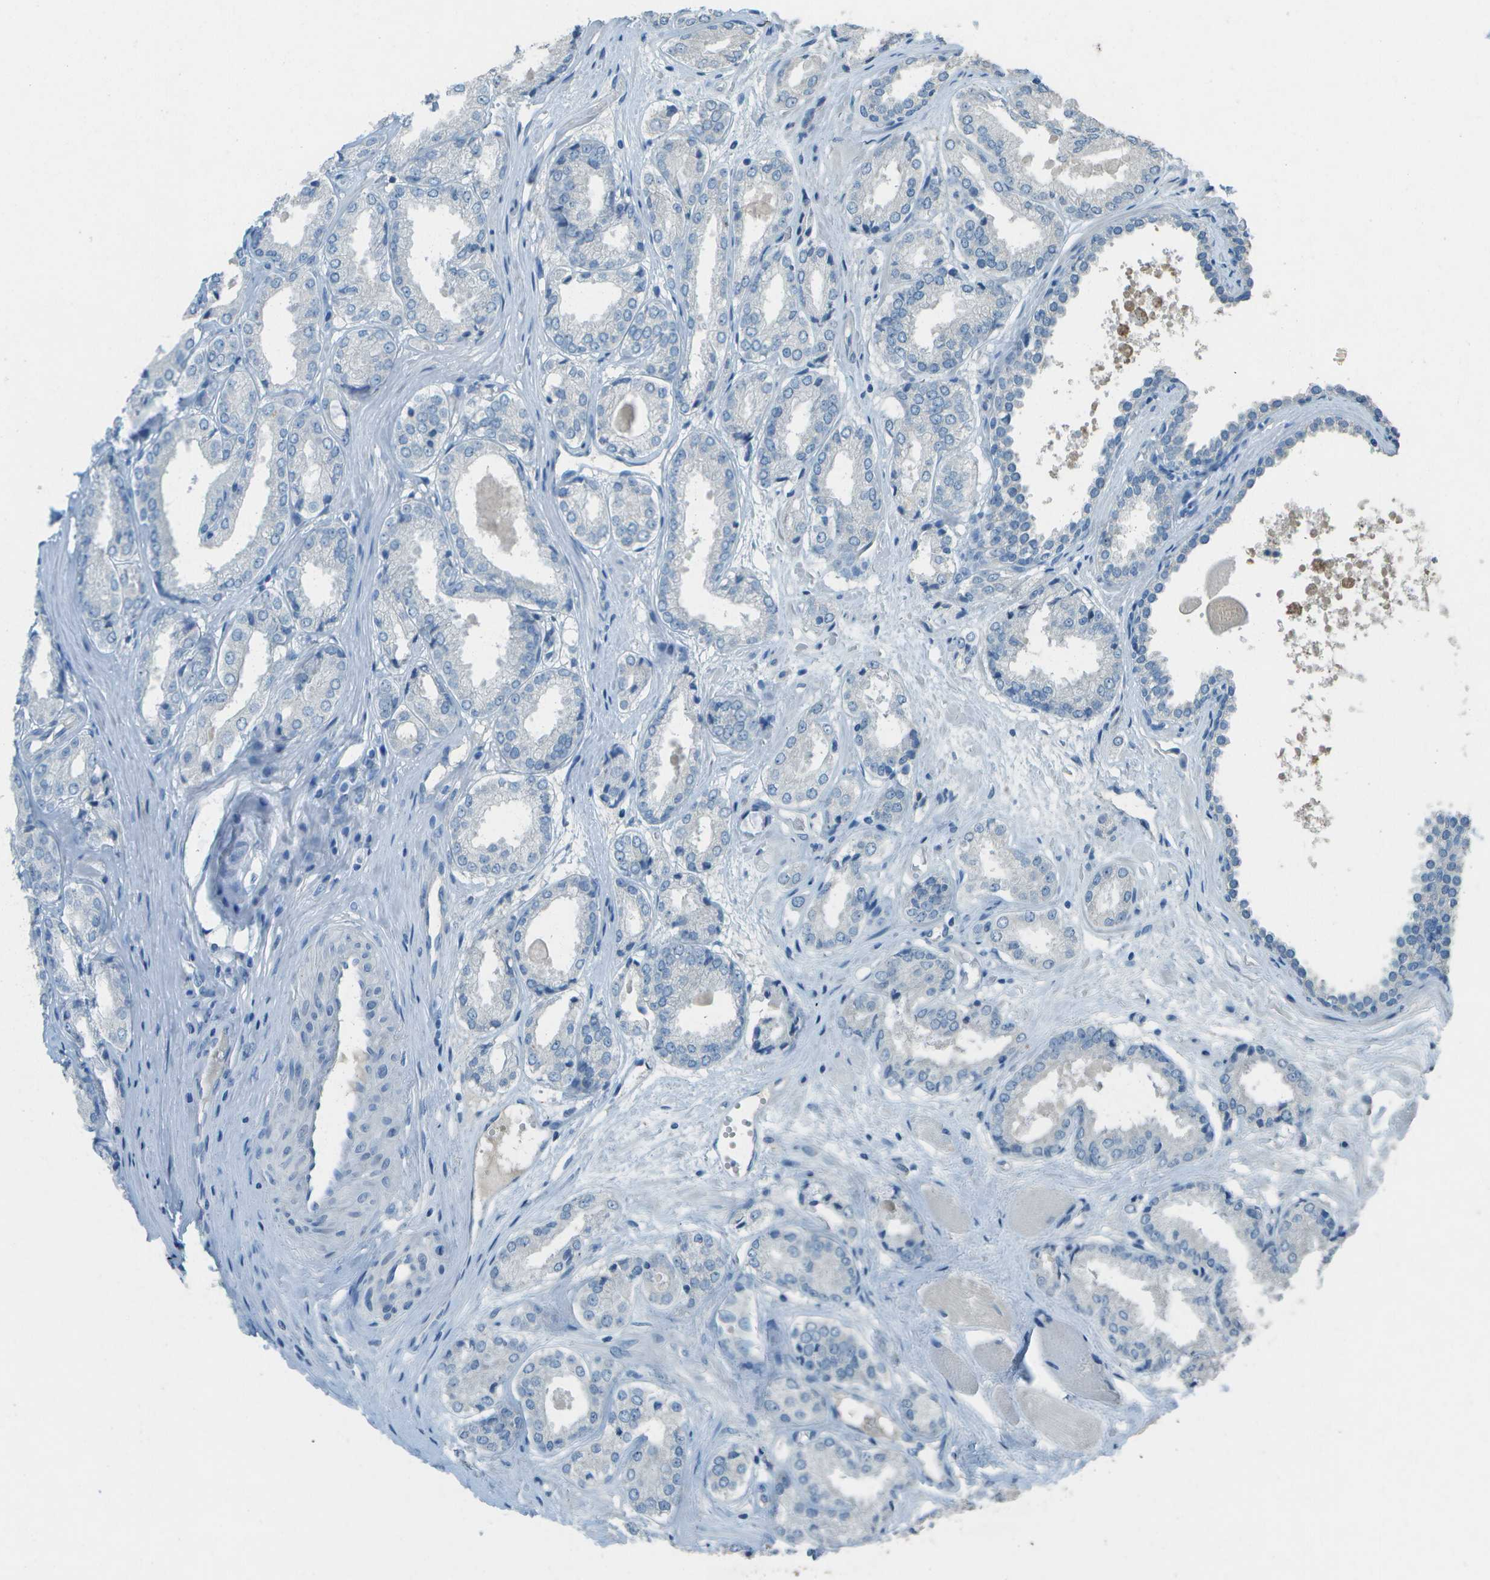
{"staining": {"intensity": "negative", "quantity": "none", "location": "none"}, "tissue": "prostate cancer", "cell_type": "Tumor cells", "image_type": "cancer", "snomed": [{"axis": "morphology", "description": "Adenocarcinoma, Low grade"}, {"axis": "topography", "description": "Prostate"}], "caption": "Protein analysis of prostate low-grade adenocarcinoma exhibits no significant staining in tumor cells.", "gene": "LGI2", "patient": {"sex": "male", "age": 57}}